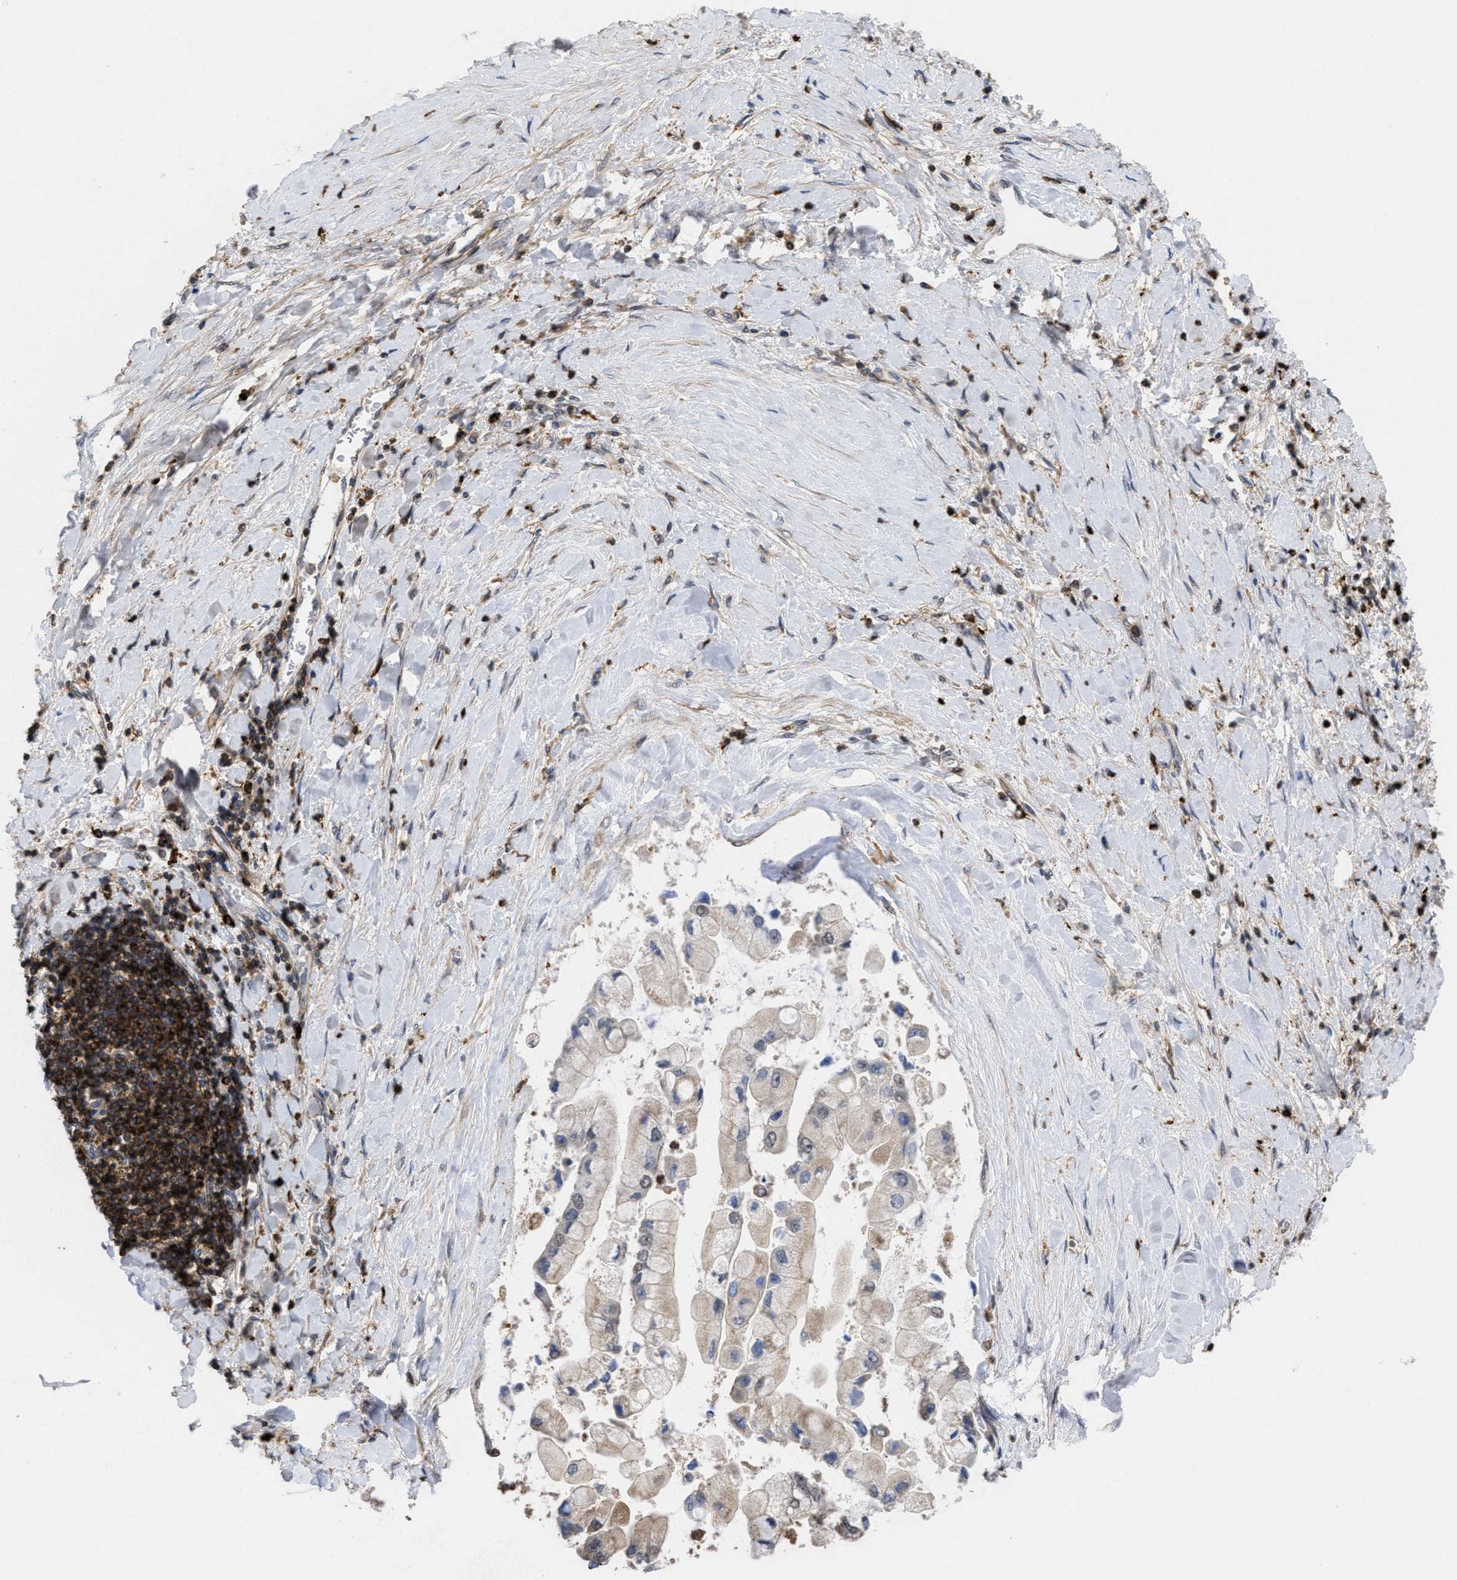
{"staining": {"intensity": "weak", "quantity": "<25%", "location": "cytoplasmic/membranous"}, "tissue": "liver cancer", "cell_type": "Tumor cells", "image_type": "cancer", "snomed": [{"axis": "morphology", "description": "Cholangiocarcinoma"}, {"axis": "topography", "description": "Liver"}], "caption": "An IHC micrograph of liver cancer (cholangiocarcinoma) is shown. There is no staining in tumor cells of liver cancer (cholangiocarcinoma). (Brightfield microscopy of DAB (3,3'-diaminobenzidine) immunohistochemistry at high magnification).", "gene": "PTPRE", "patient": {"sex": "male", "age": 50}}